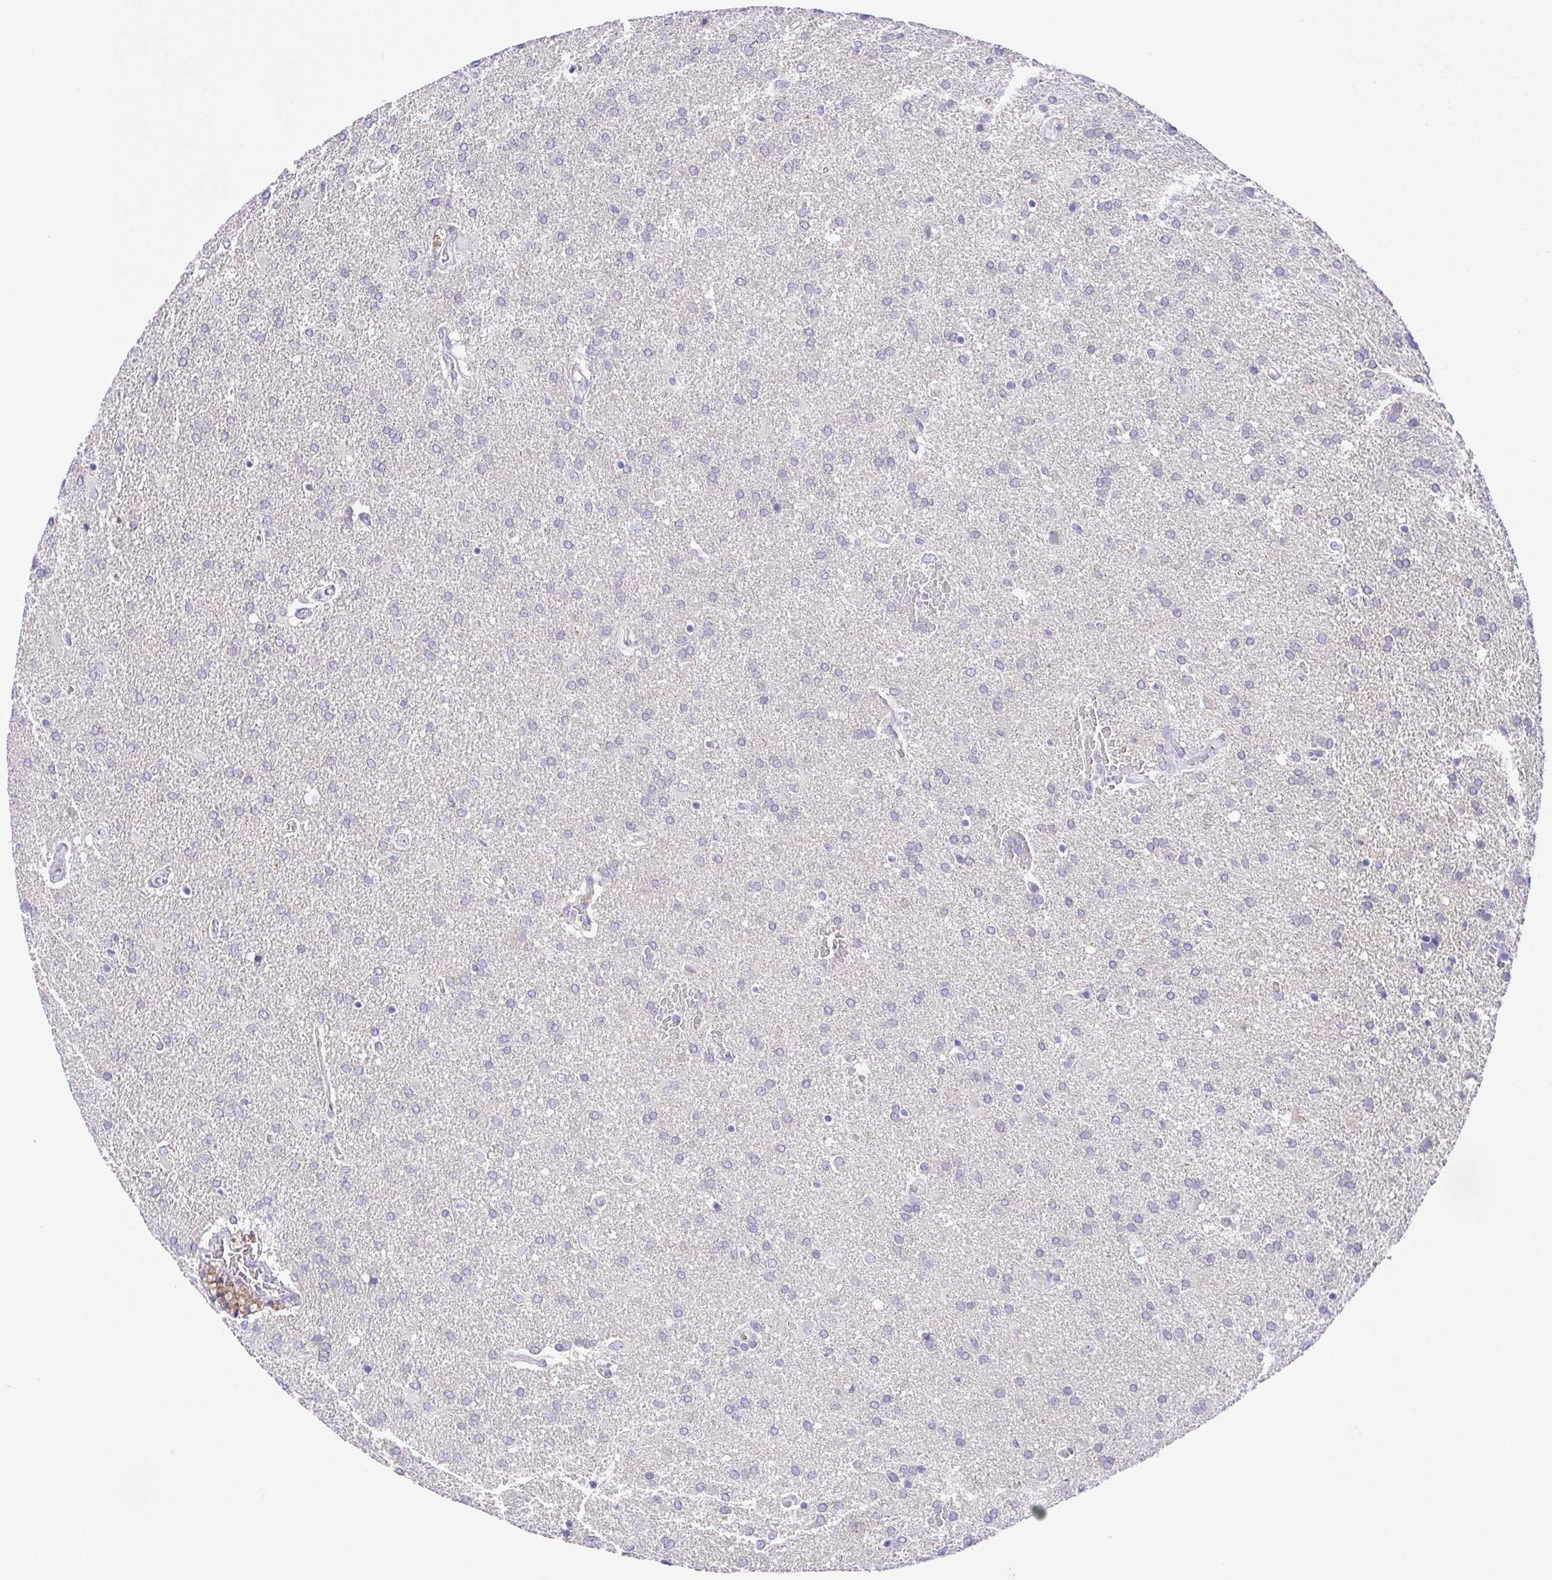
{"staining": {"intensity": "negative", "quantity": "none", "location": "none"}, "tissue": "glioma", "cell_type": "Tumor cells", "image_type": "cancer", "snomed": [{"axis": "morphology", "description": "Glioma, malignant, High grade"}, {"axis": "topography", "description": "Brain"}], "caption": "An image of glioma stained for a protein displays no brown staining in tumor cells.", "gene": "KRTDAP", "patient": {"sex": "male", "age": 68}}